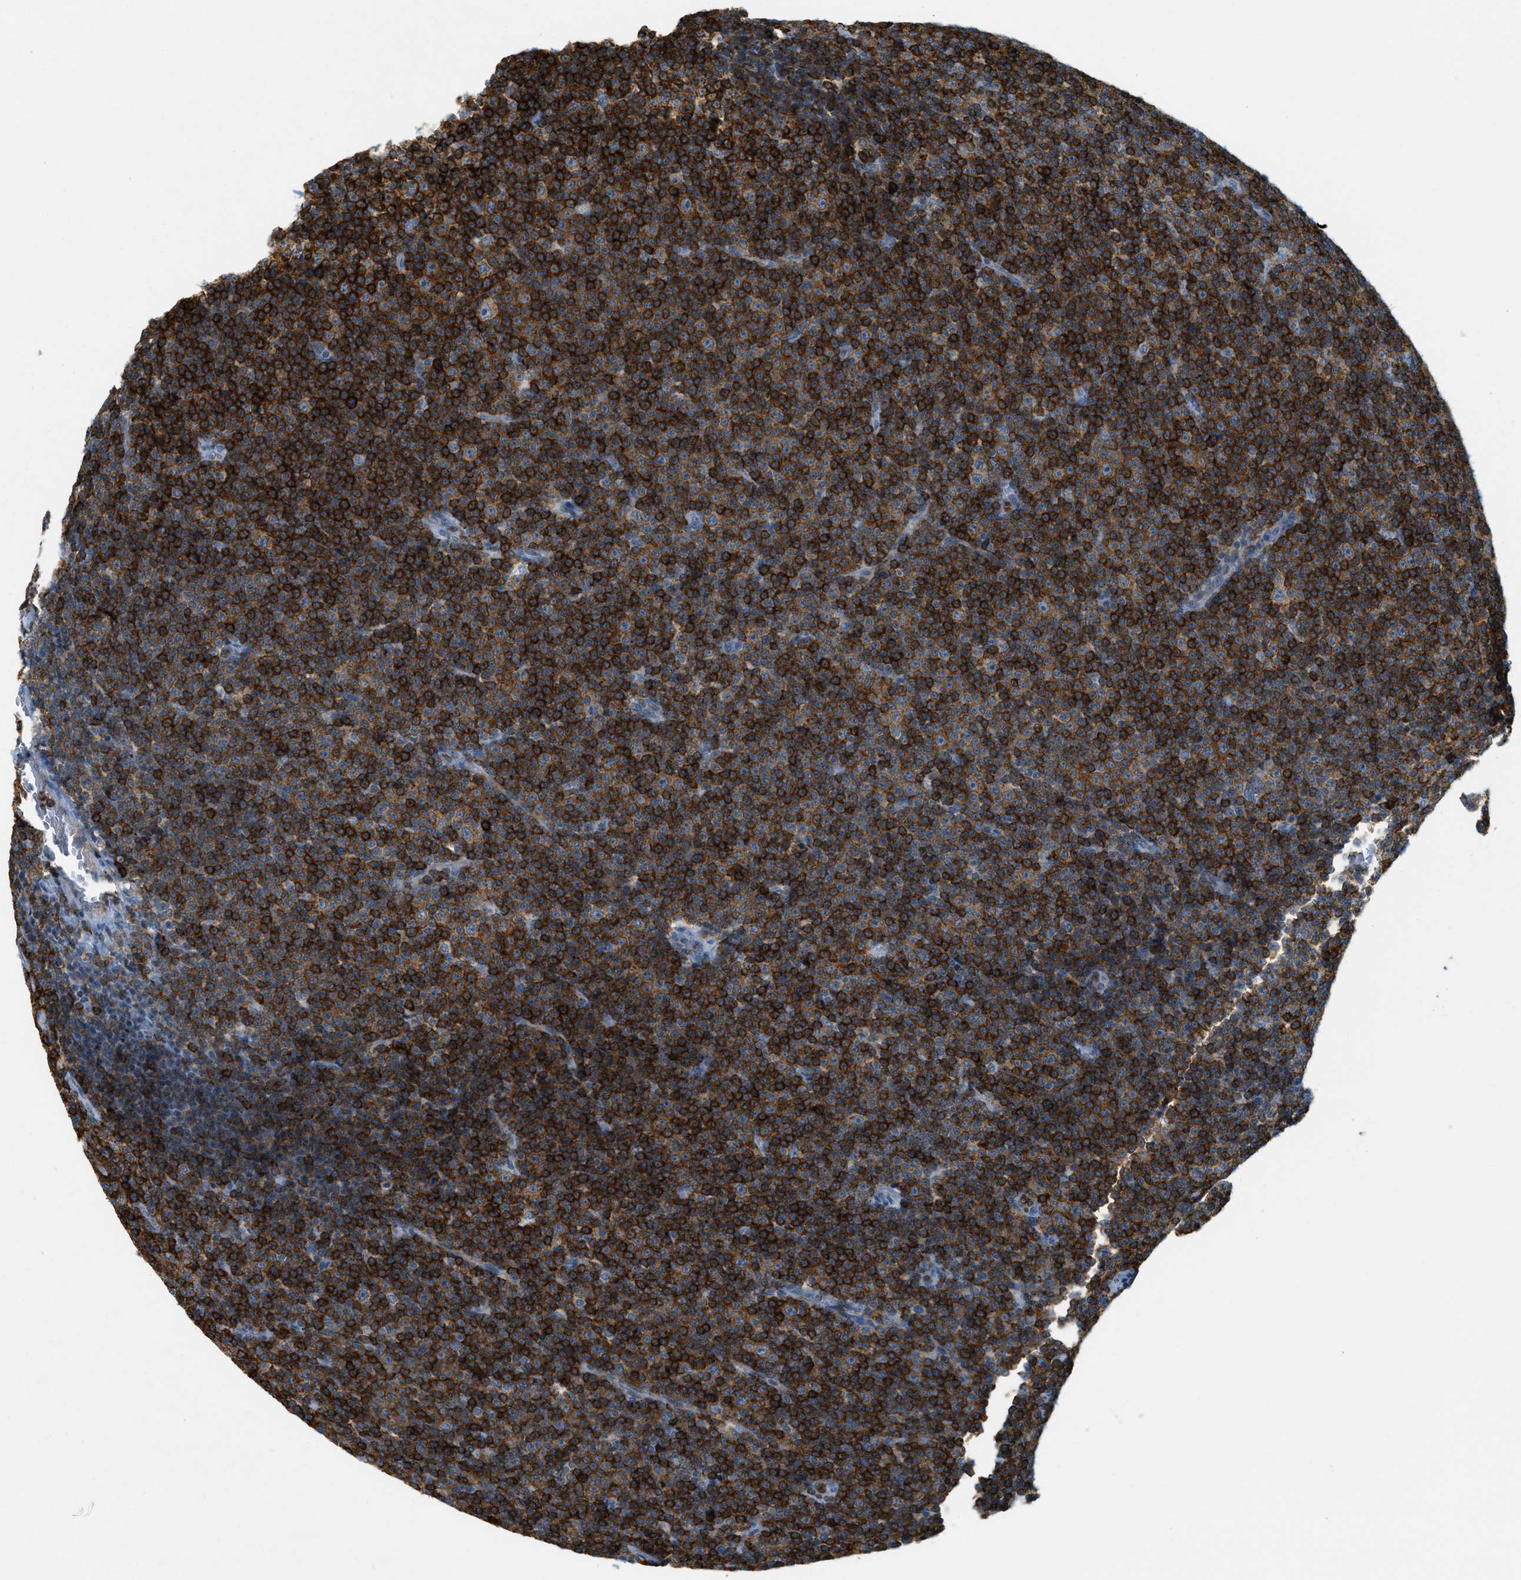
{"staining": {"intensity": "strong", "quantity": ">75%", "location": "cytoplasmic/membranous"}, "tissue": "lymphoma", "cell_type": "Tumor cells", "image_type": "cancer", "snomed": [{"axis": "morphology", "description": "Malignant lymphoma, non-Hodgkin's type, Low grade"}, {"axis": "topography", "description": "Lymph node"}], "caption": "IHC of human lymphoma displays high levels of strong cytoplasmic/membranous staining in approximately >75% of tumor cells.", "gene": "FYN", "patient": {"sex": "female", "age": 67}}